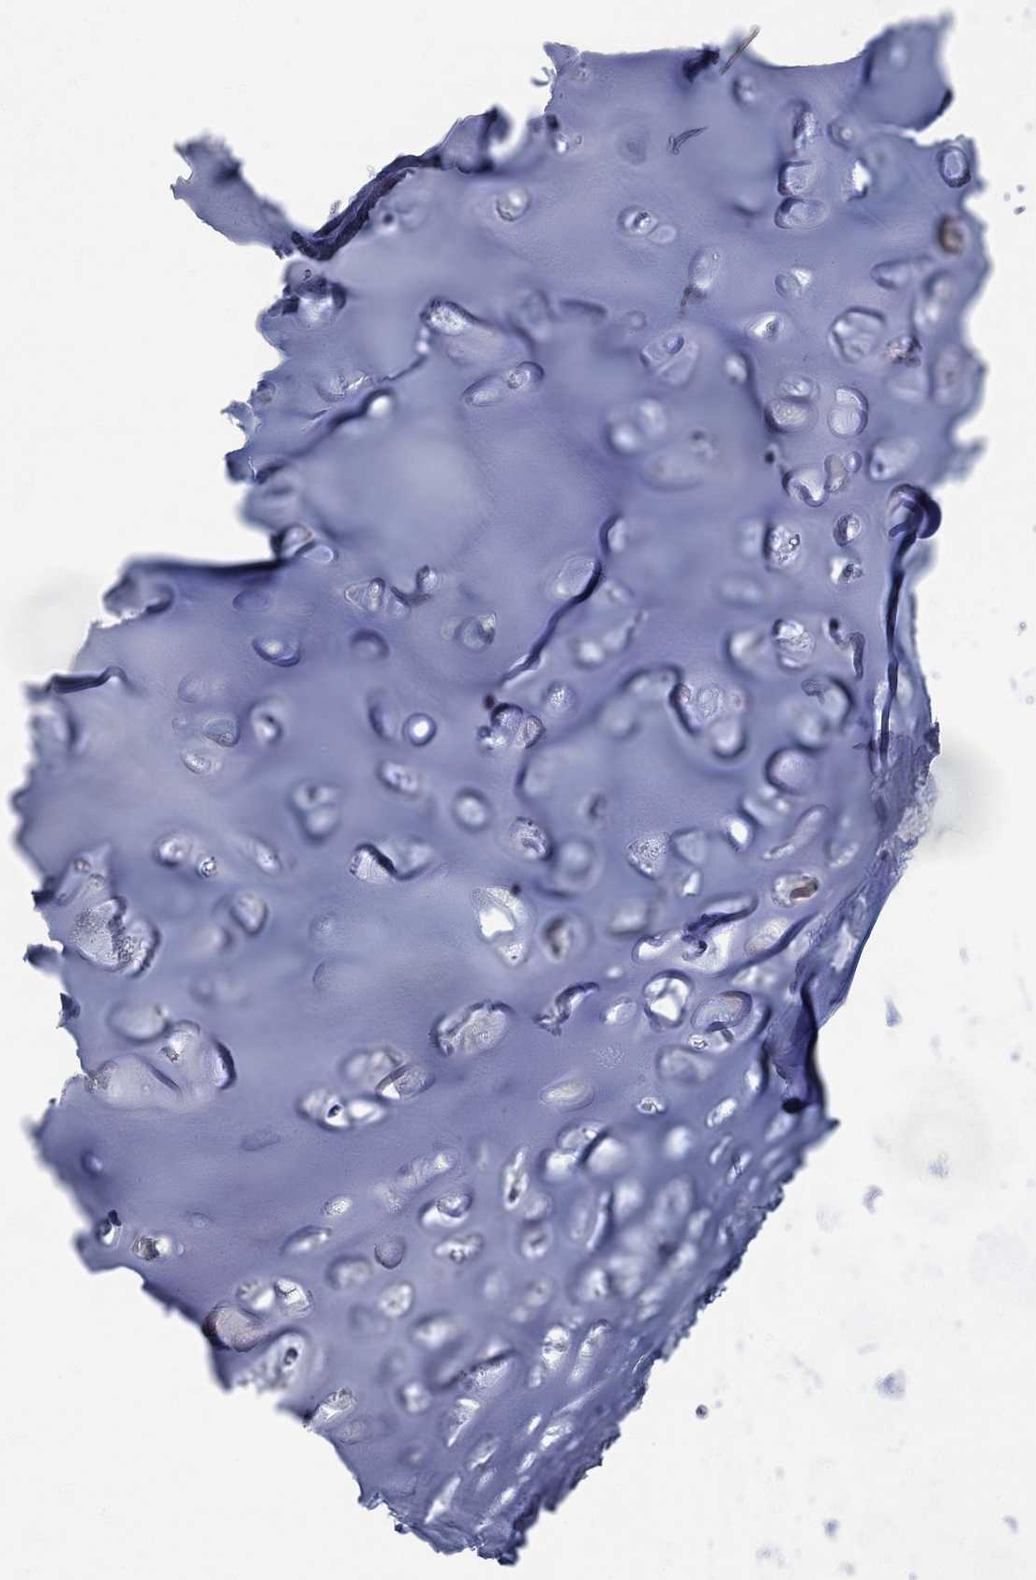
{"staining": {"intensity": "negative", "quantity": "none", "location": "none"}, "tissue": "adipose tissue", "cell_type": "Adipocytes", "image_type": "normal", "snomed": [{"axis": "morphology", "description": "Normal tissue, NOS"}, {"axis": "topography", "description": "Cartilage tissue"}], "caption": "IHC of unremarkable human adipose tissue exhibits no expression in adipocytes.", "gene": "DLK1", "patient": {"sex": "male", "age": 62}}